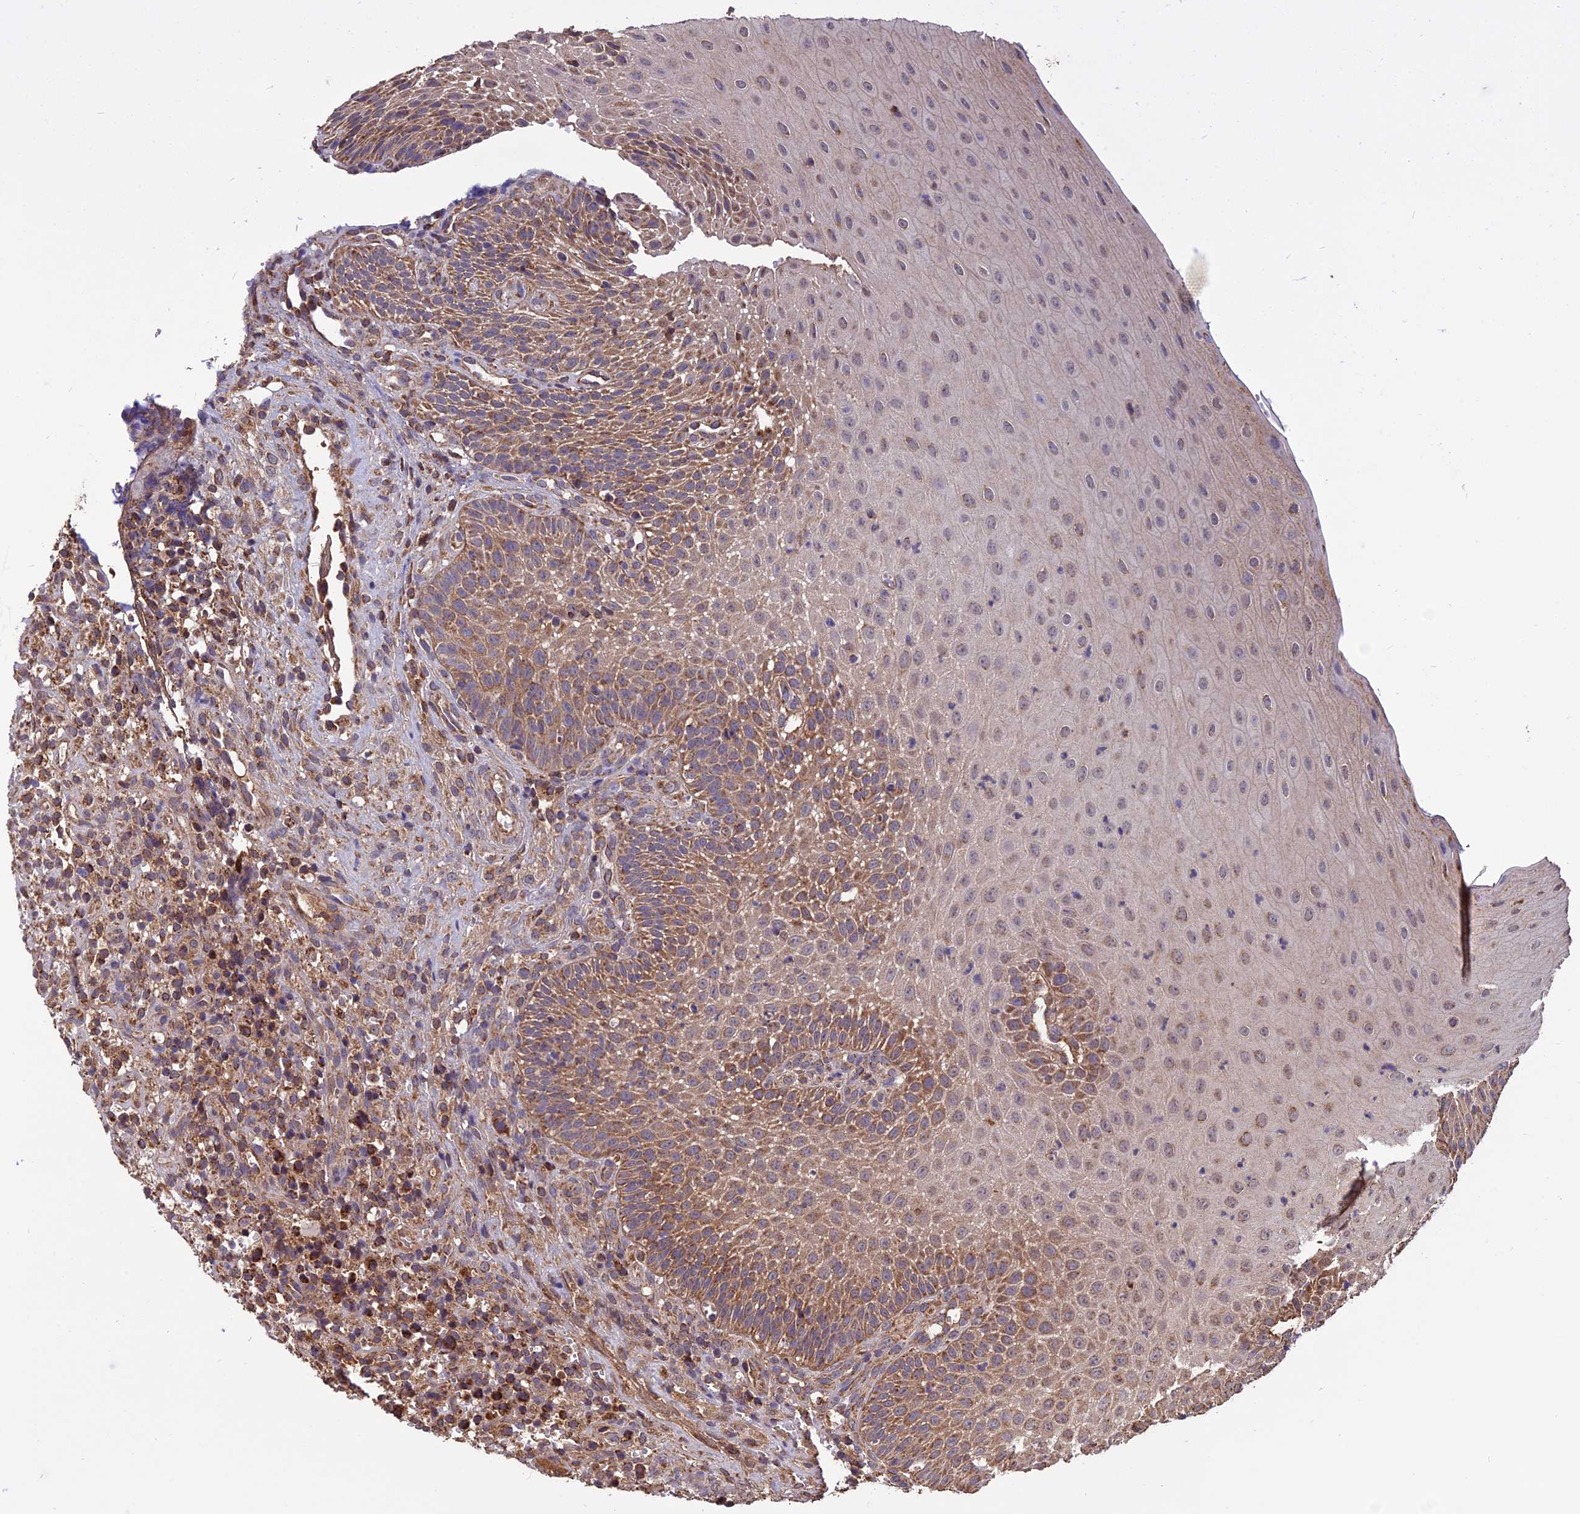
{"staining": {"intensity": "moderate", "quantity": "25%-75%", "location": "cytoplasmic/membranous"}, "tissue": "oral mucosa", "cell_type": "Squamous epithelial cells", "image_type": "normal", "snomed": [{"axis": "morphology", "description": "Normal tissue, NOS"}, {"axis": "topography", "description": "Oral tissue"}], "caption": "A medium amount of moderate cytoplasmic/membranous expression is identified in about 25%-75% of squamous epithelial cells in unremarkable oral mucosa. The protein is stained brown, and the nuclei are stained in blue (DAB IHC with brightfield microscopy, high magnification).", "gene": "CCDC15", "patient": {"sex": "female", "age": 13}}